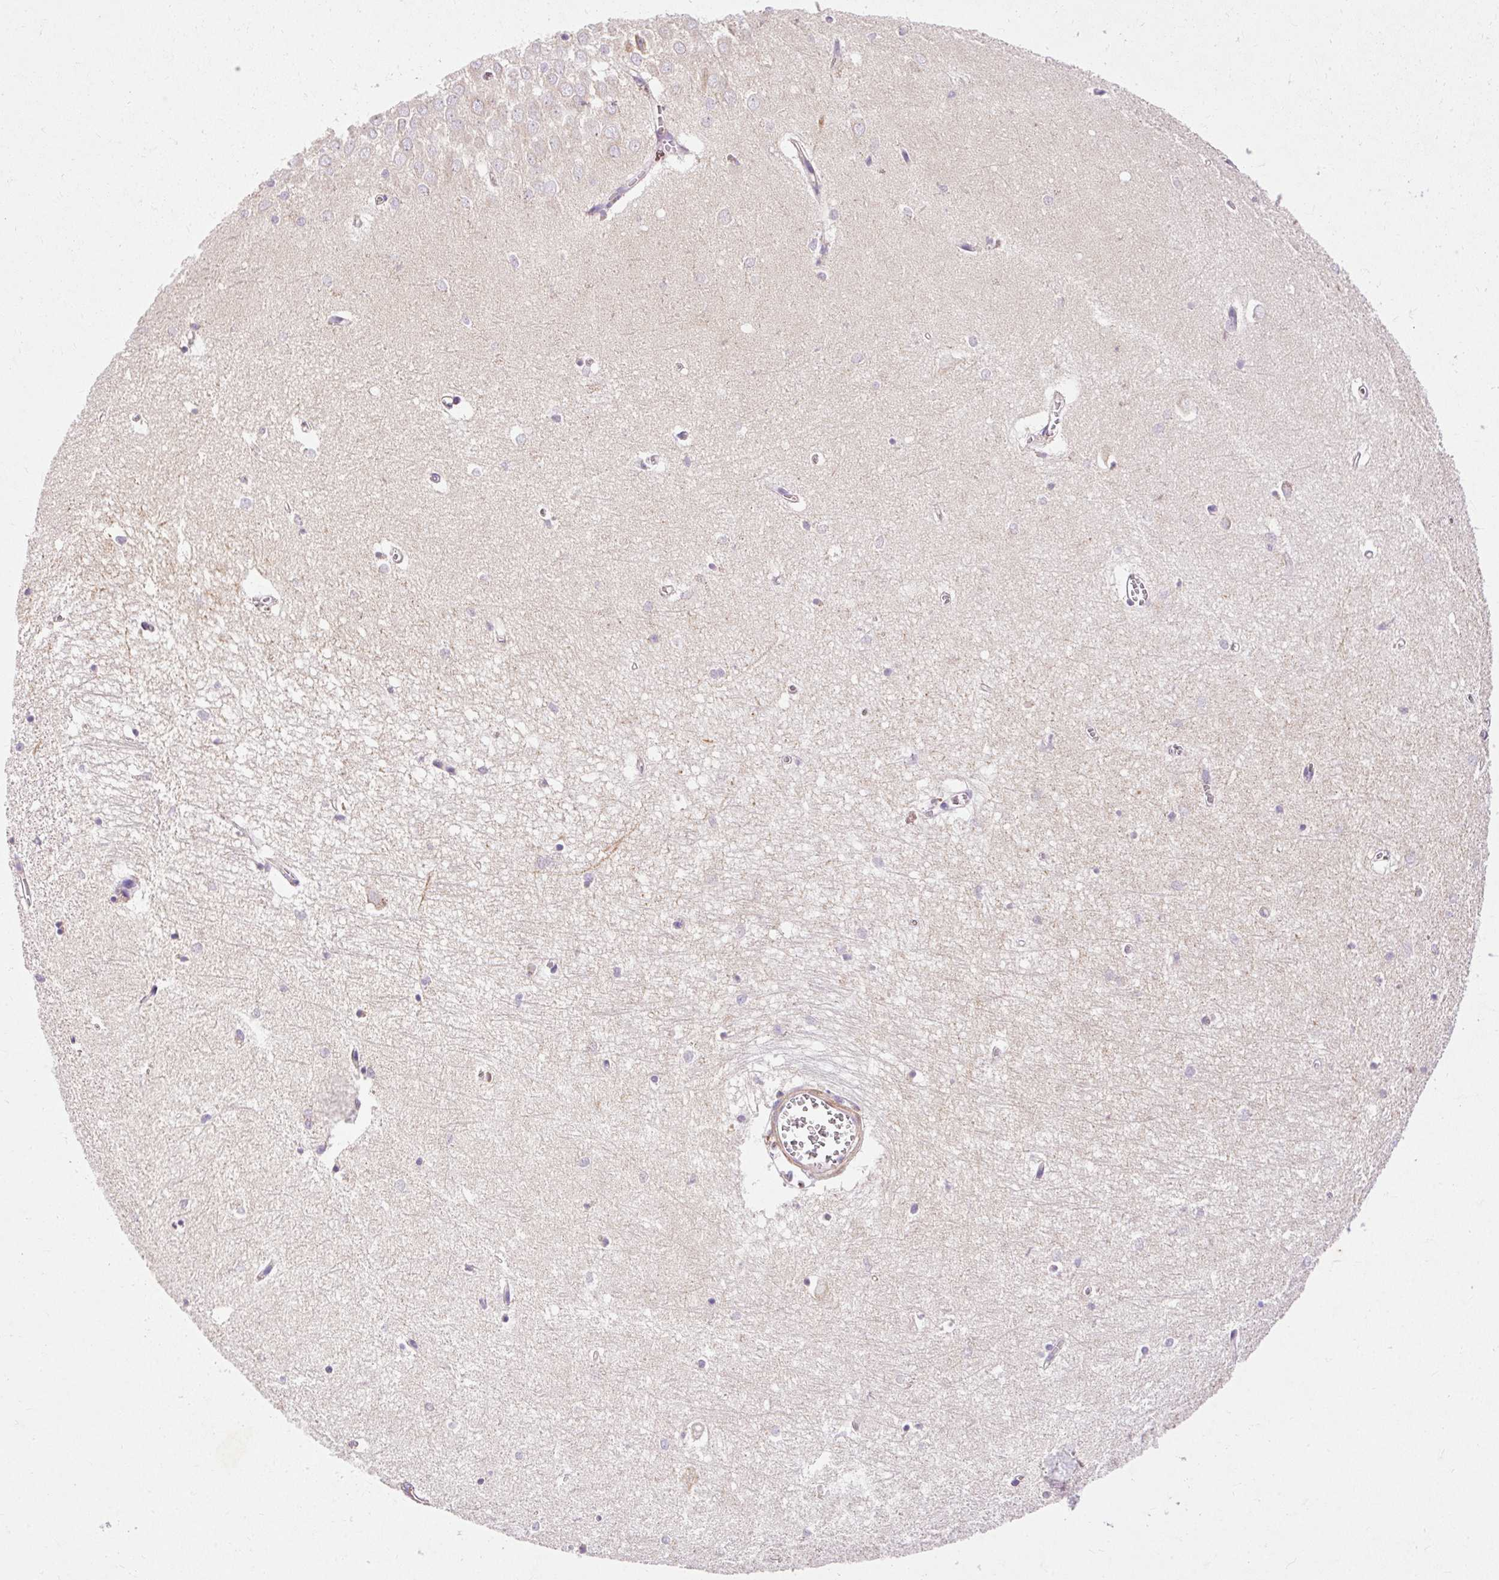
{"staining": {"intensity": "negative", "quantity": "none", "location": "none"}, "tissue": "hippocampus", "cell_type": "Glial cells", "image_type": "normal", "snomed": [{"axis": "morphology", "description": "Normal tissue, NOS"}, {"axis": "topography", "description": "Hippocampus"}], "caption": "Micrograph shows no significant protein positivity in glial cells of normal hippocampus. Nuclei are stained in blue.", "gene": "IMMT", "patient": {"sex": "female", "age": 64}}